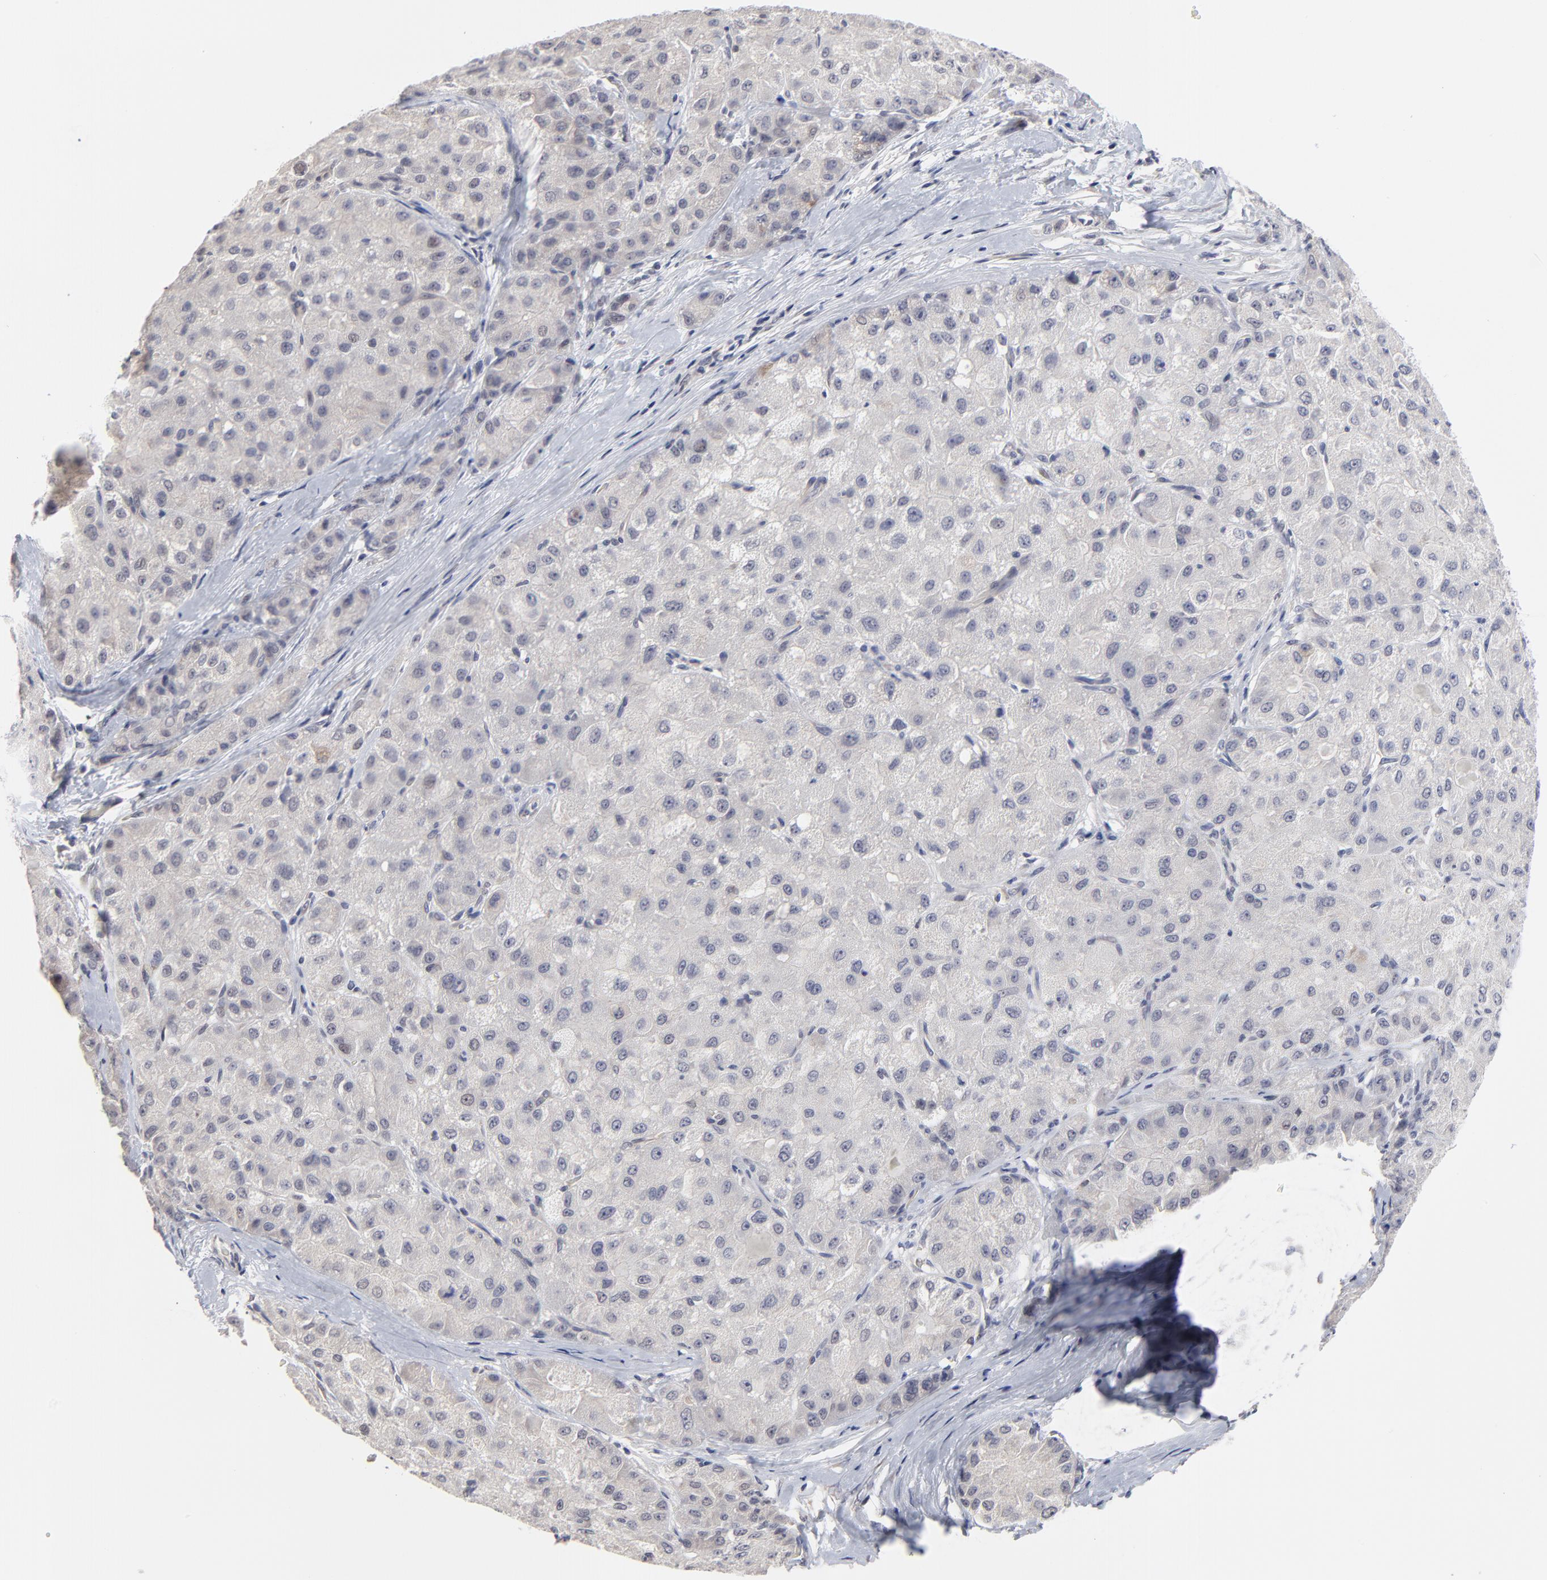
{"staining": {"intensity": "negative", "quantity": "none", "location": "none"}, "tissue": "liver cancer", "cell_type": "Tumor cells", "image_type": "cancer", "snomed": [{"axis": "morphology", "description": "Carcinoma, Hepatocellular, NOS"}, {"axis": "topography", "description": "Liver"}], "caption": "Tumor cells are negative for brown protein staining in liver cancer.", "gene": "MAGEA10", "patient": {"sex": "male", "age": 80}}